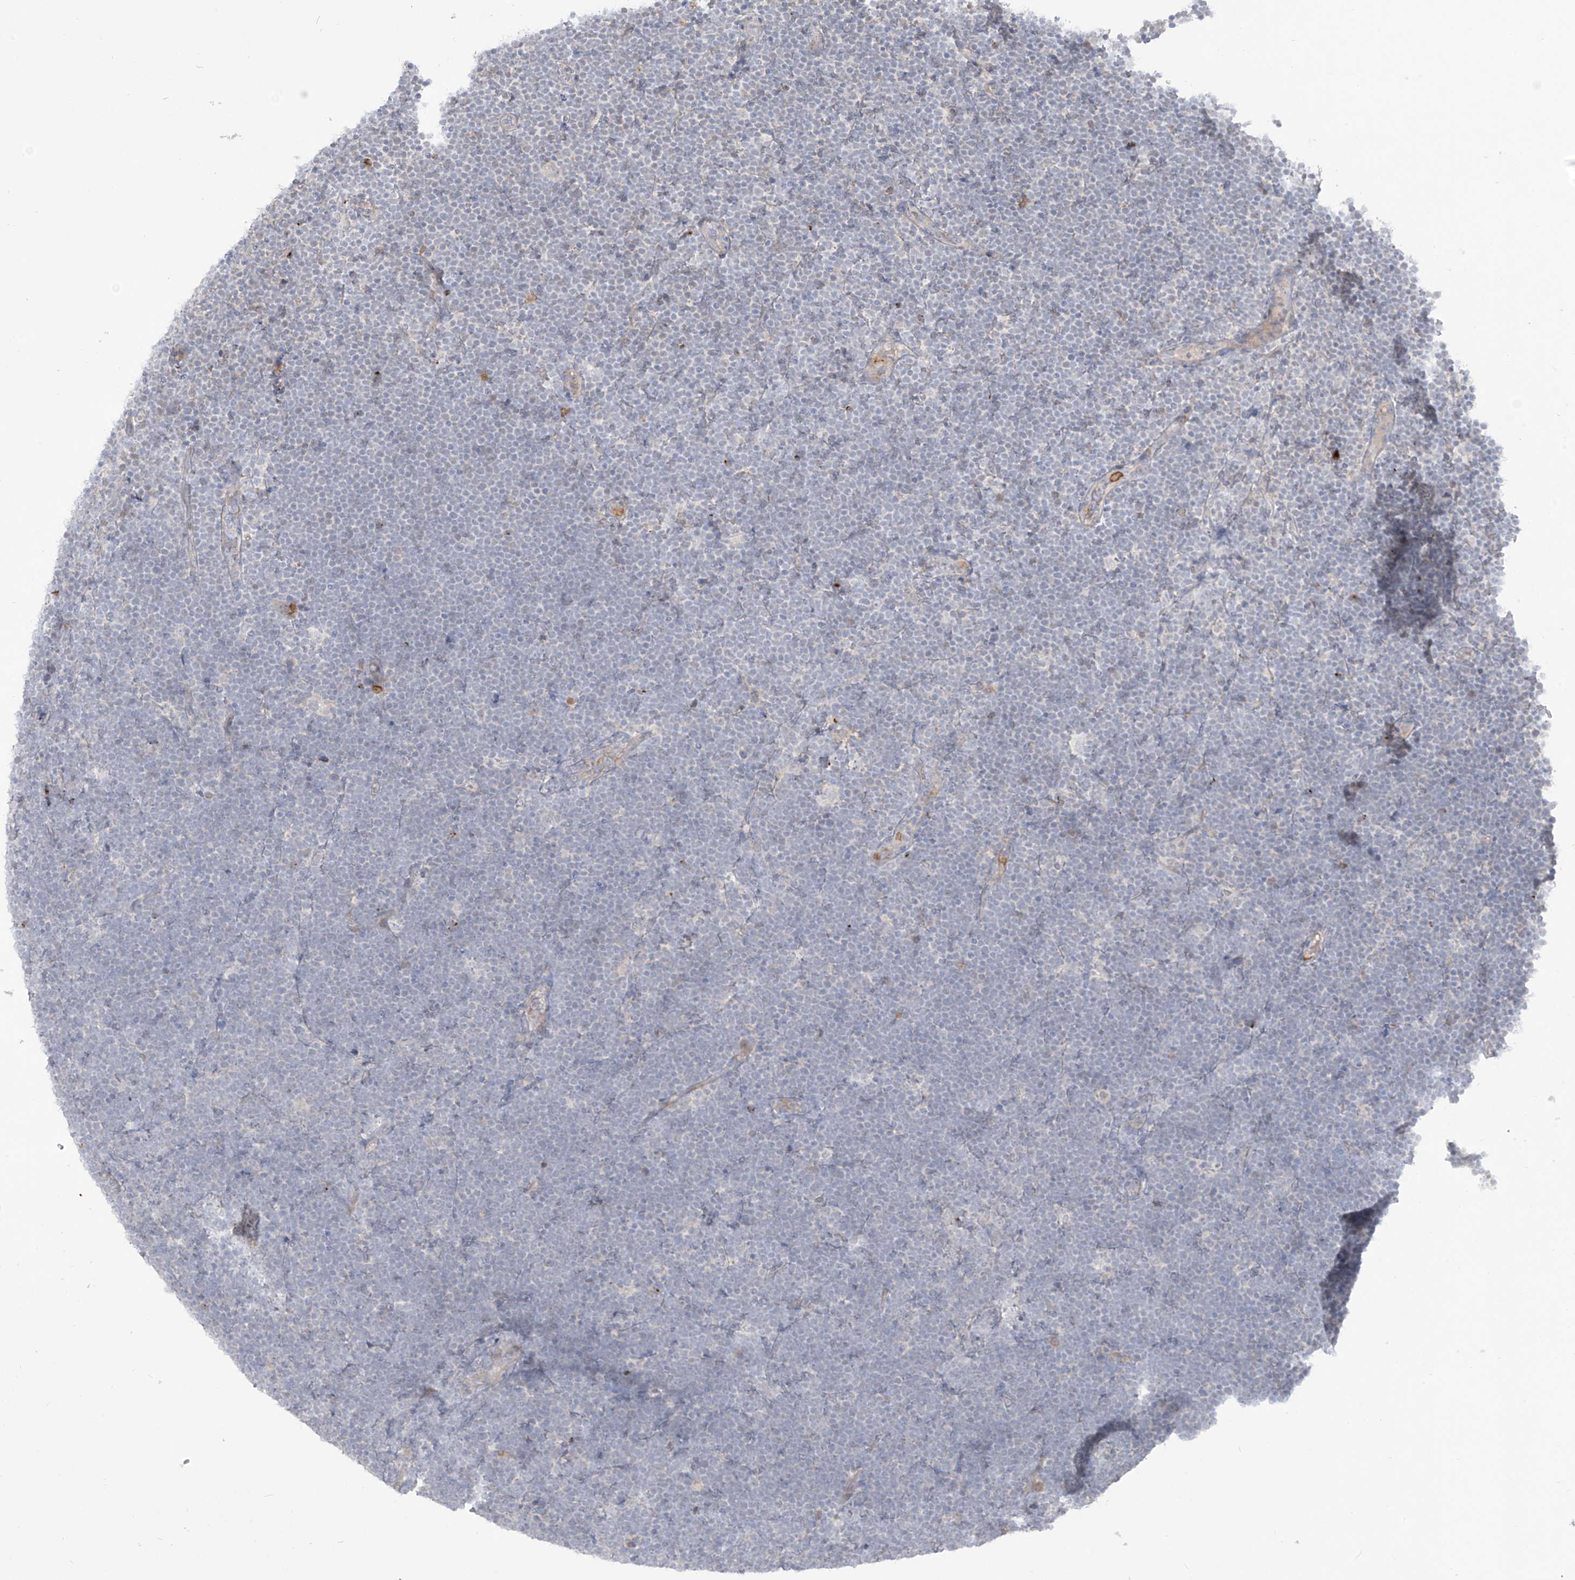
{"staining": {"intensity": "negative", "quantity": "none", "location": "none"}, "tissue": "lymphoma", "cell_type": "Tumor cells", "image_type": "cancer", "snomed": [{"axis": "morphology", "description": "Malignant lymphoma, non-Hodgkin's type, High grade"}, {"axis": "topography", "description": "Lymph node"}], "caption": "Protein analysis of high-grade malignant lymphoma, non-Hodgkin's type reveals no significant expression in tumor cells. (Immunohistochemistry, brightfield microscopy, high magnification).", "gene": "NOTO", "patient": {"sex": "male", "age": 13}}